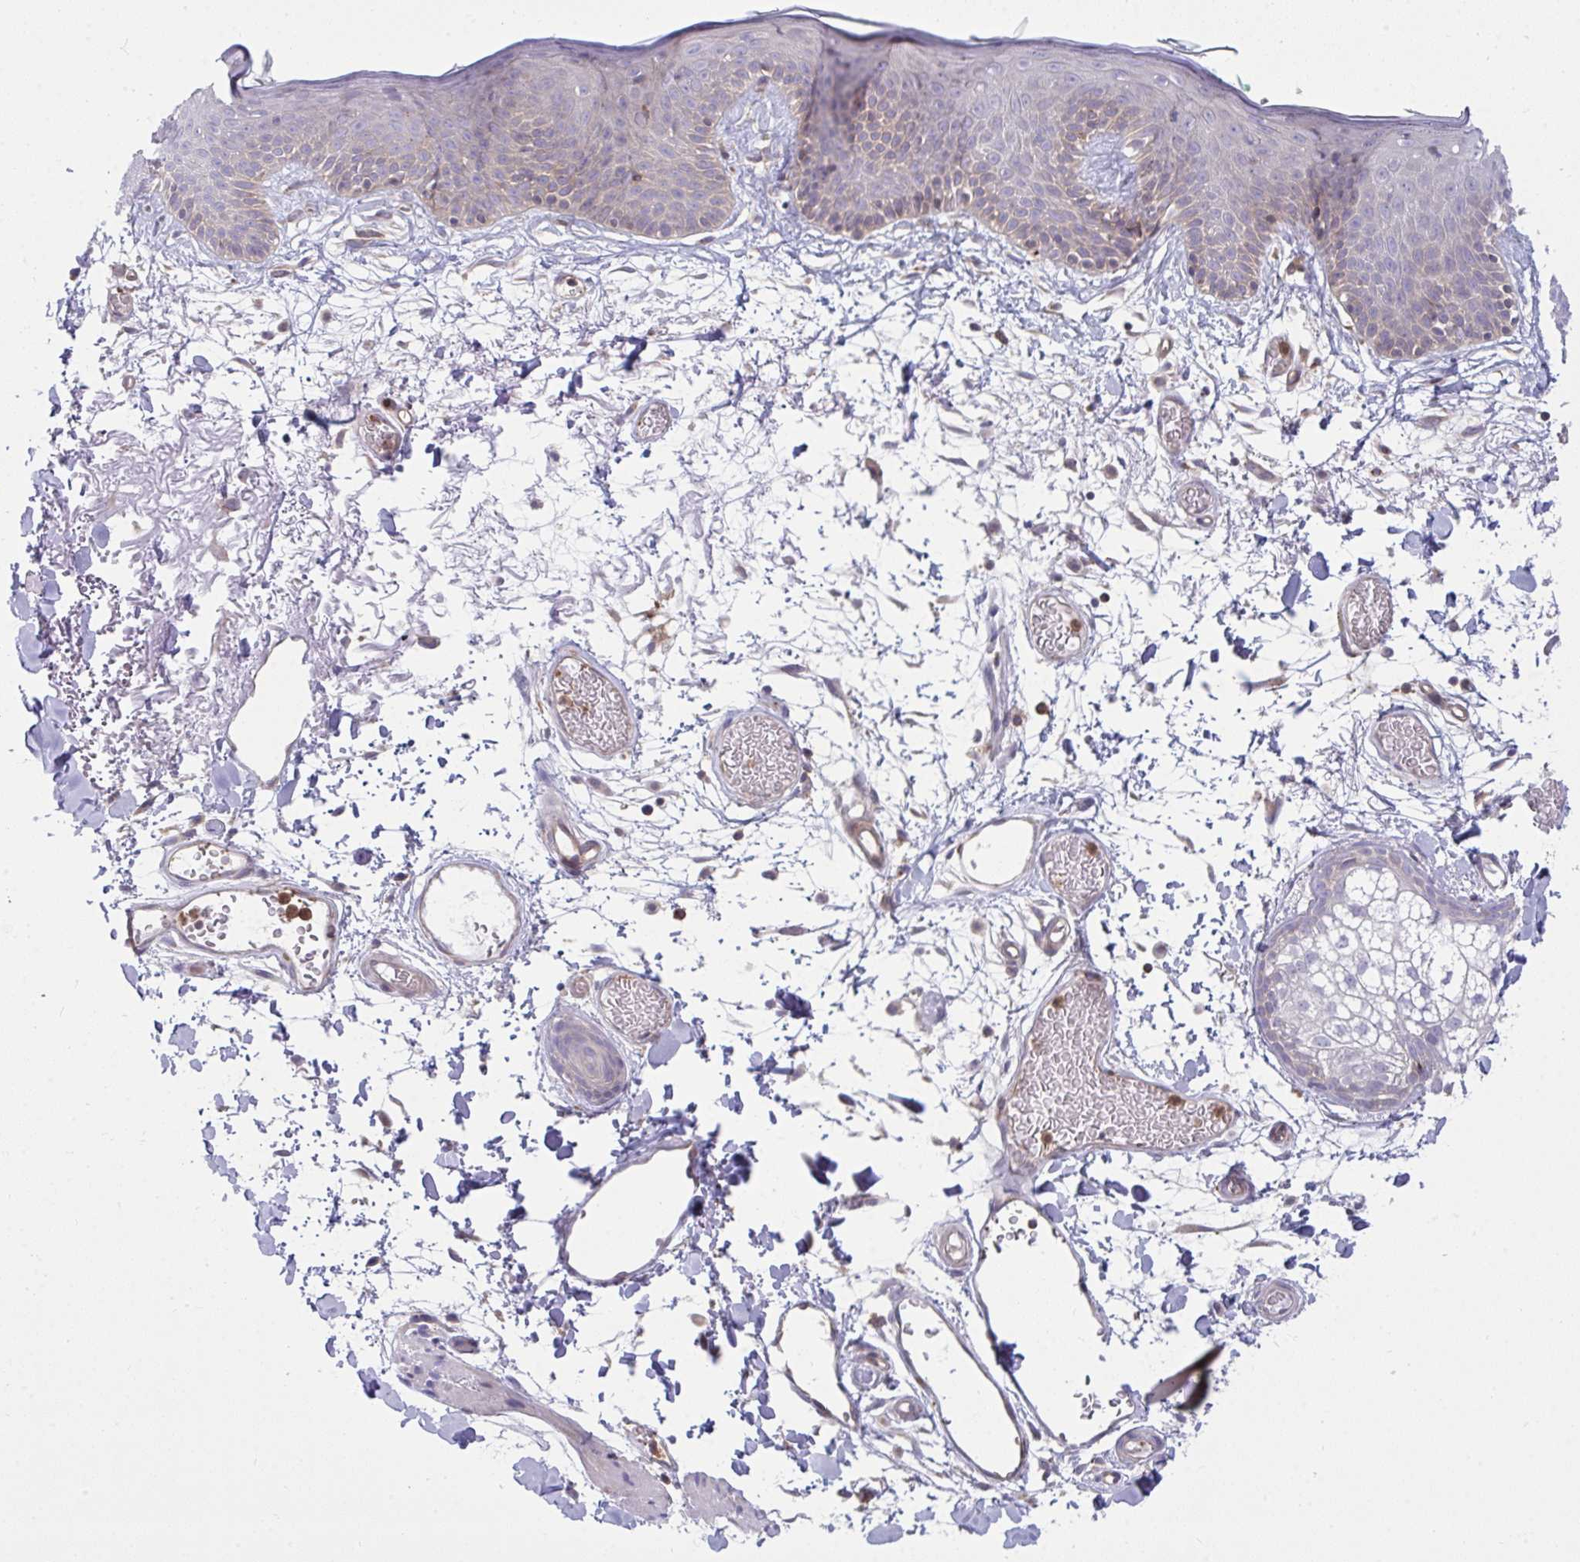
{"staining": {"intensity": "weak", "quantity": "<25%", "location": "cytoplasmic/membranous"}, "tissue": "skin", "cell_type": "Fibroblasts", "image_type": "normal", "snomed": [{"axis": "morphology", "description": "Normal tissue, NOS"}, {"axis": "topography", "description": "Skin"}], "caption": "This is a image of immunohistochemistry staining of normal skin, which shows no staining in fibroblasts.", "gene": "ASAP1", "patient": {"sex": "male", "age": 79}}